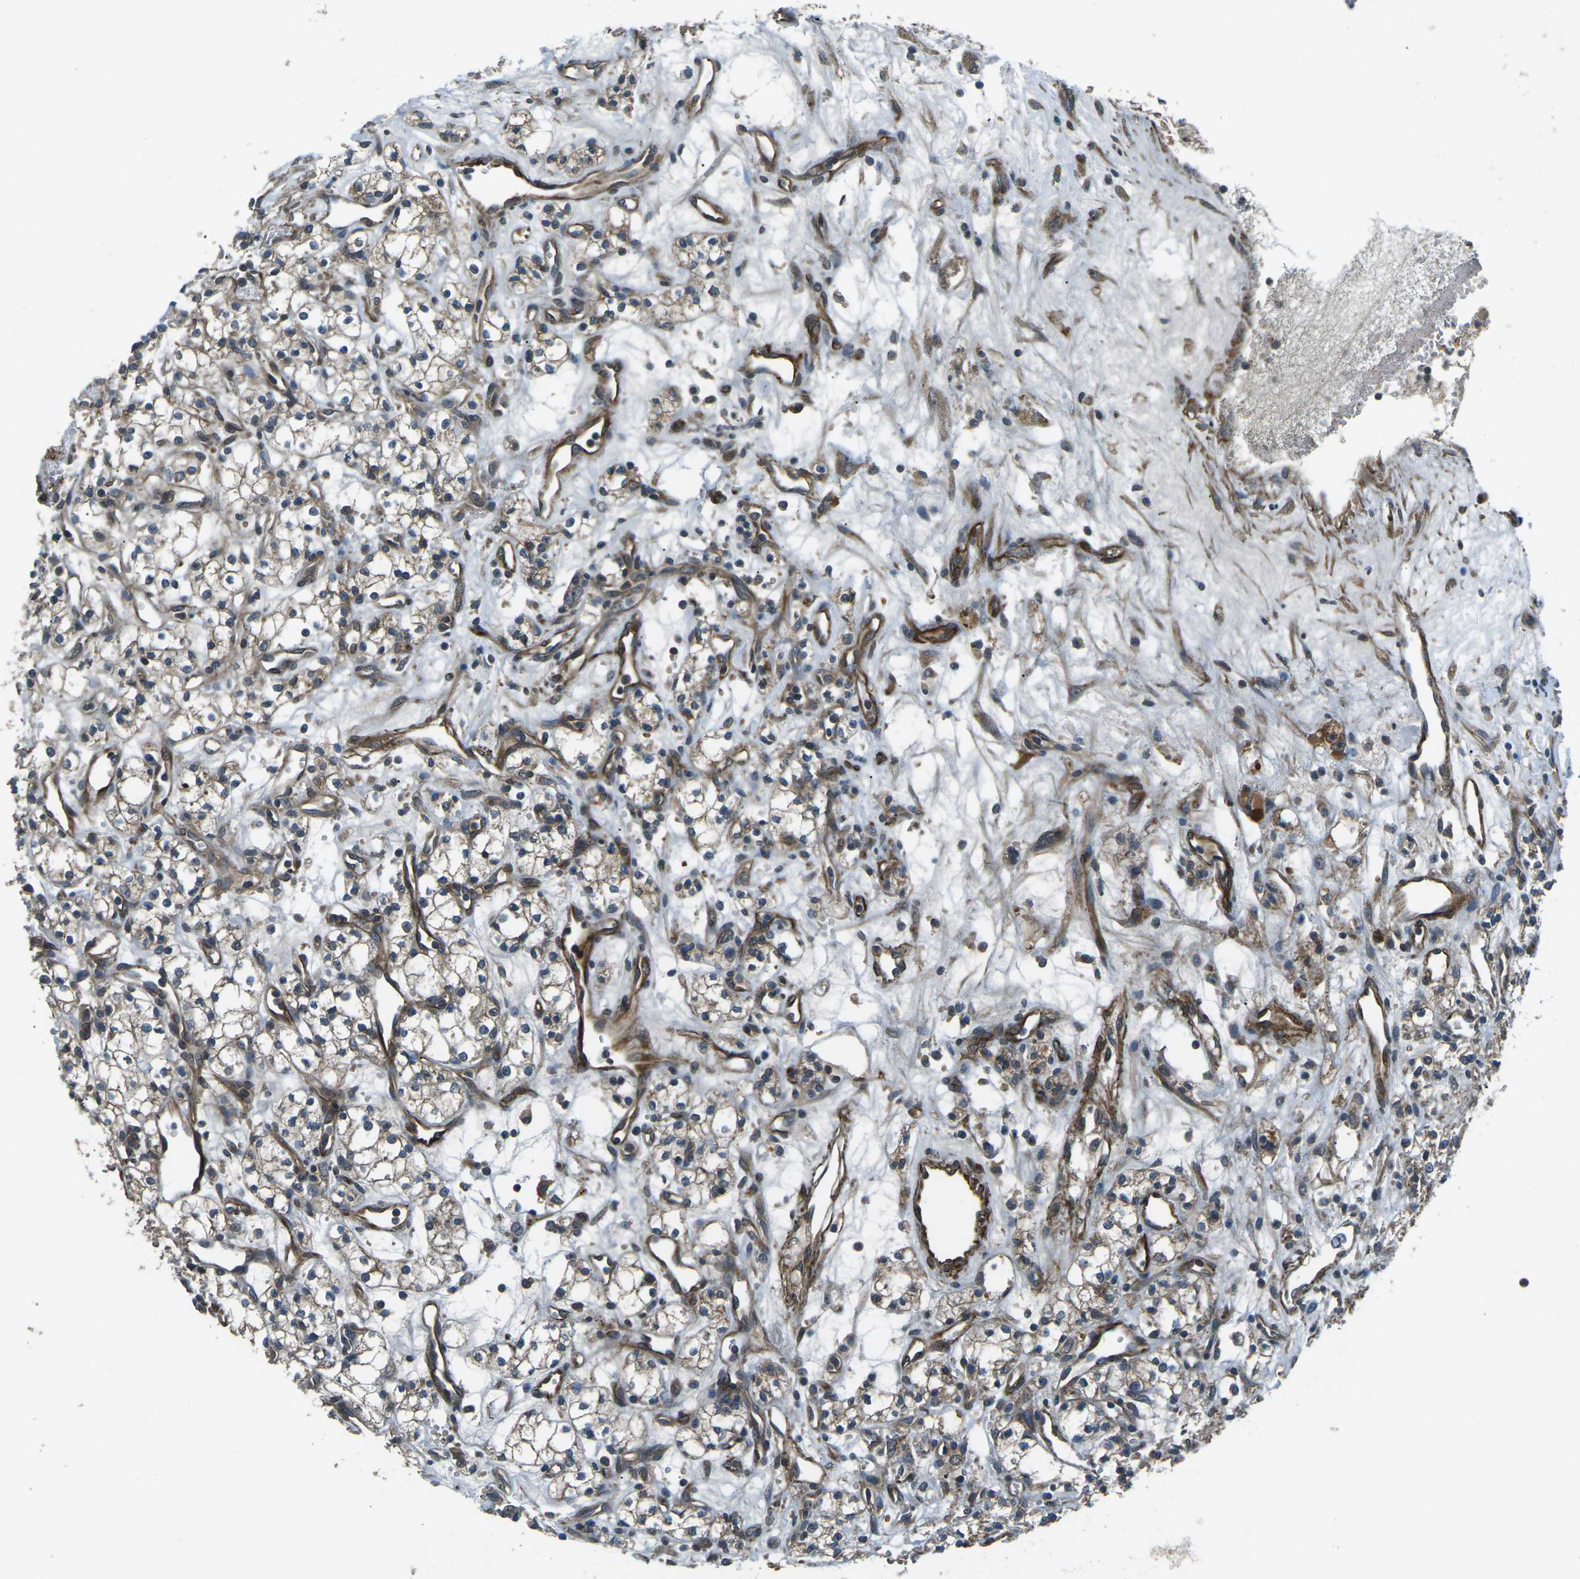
{"staining": {"intensity": "moderate", "quantity": ">75%", "location": "cytoplasmic/membranous"}, "tissue": "renal cancer", "cell_type": "Tumor cells", "image_type": "cancer", "snomed": [{"axis": "morphology", "description": "Adenocarcinoma, NOS"}, {"axis": "topography", "description": "Kidney"}], "caption": "Protein expression analysis of human renal adenocarcinoma reveals moderate cytoplasmic/membranous expression in approximately >75% of tumor cells.", "gene": "AFAP1", "patient": {"sex": "male", "age": 59}}